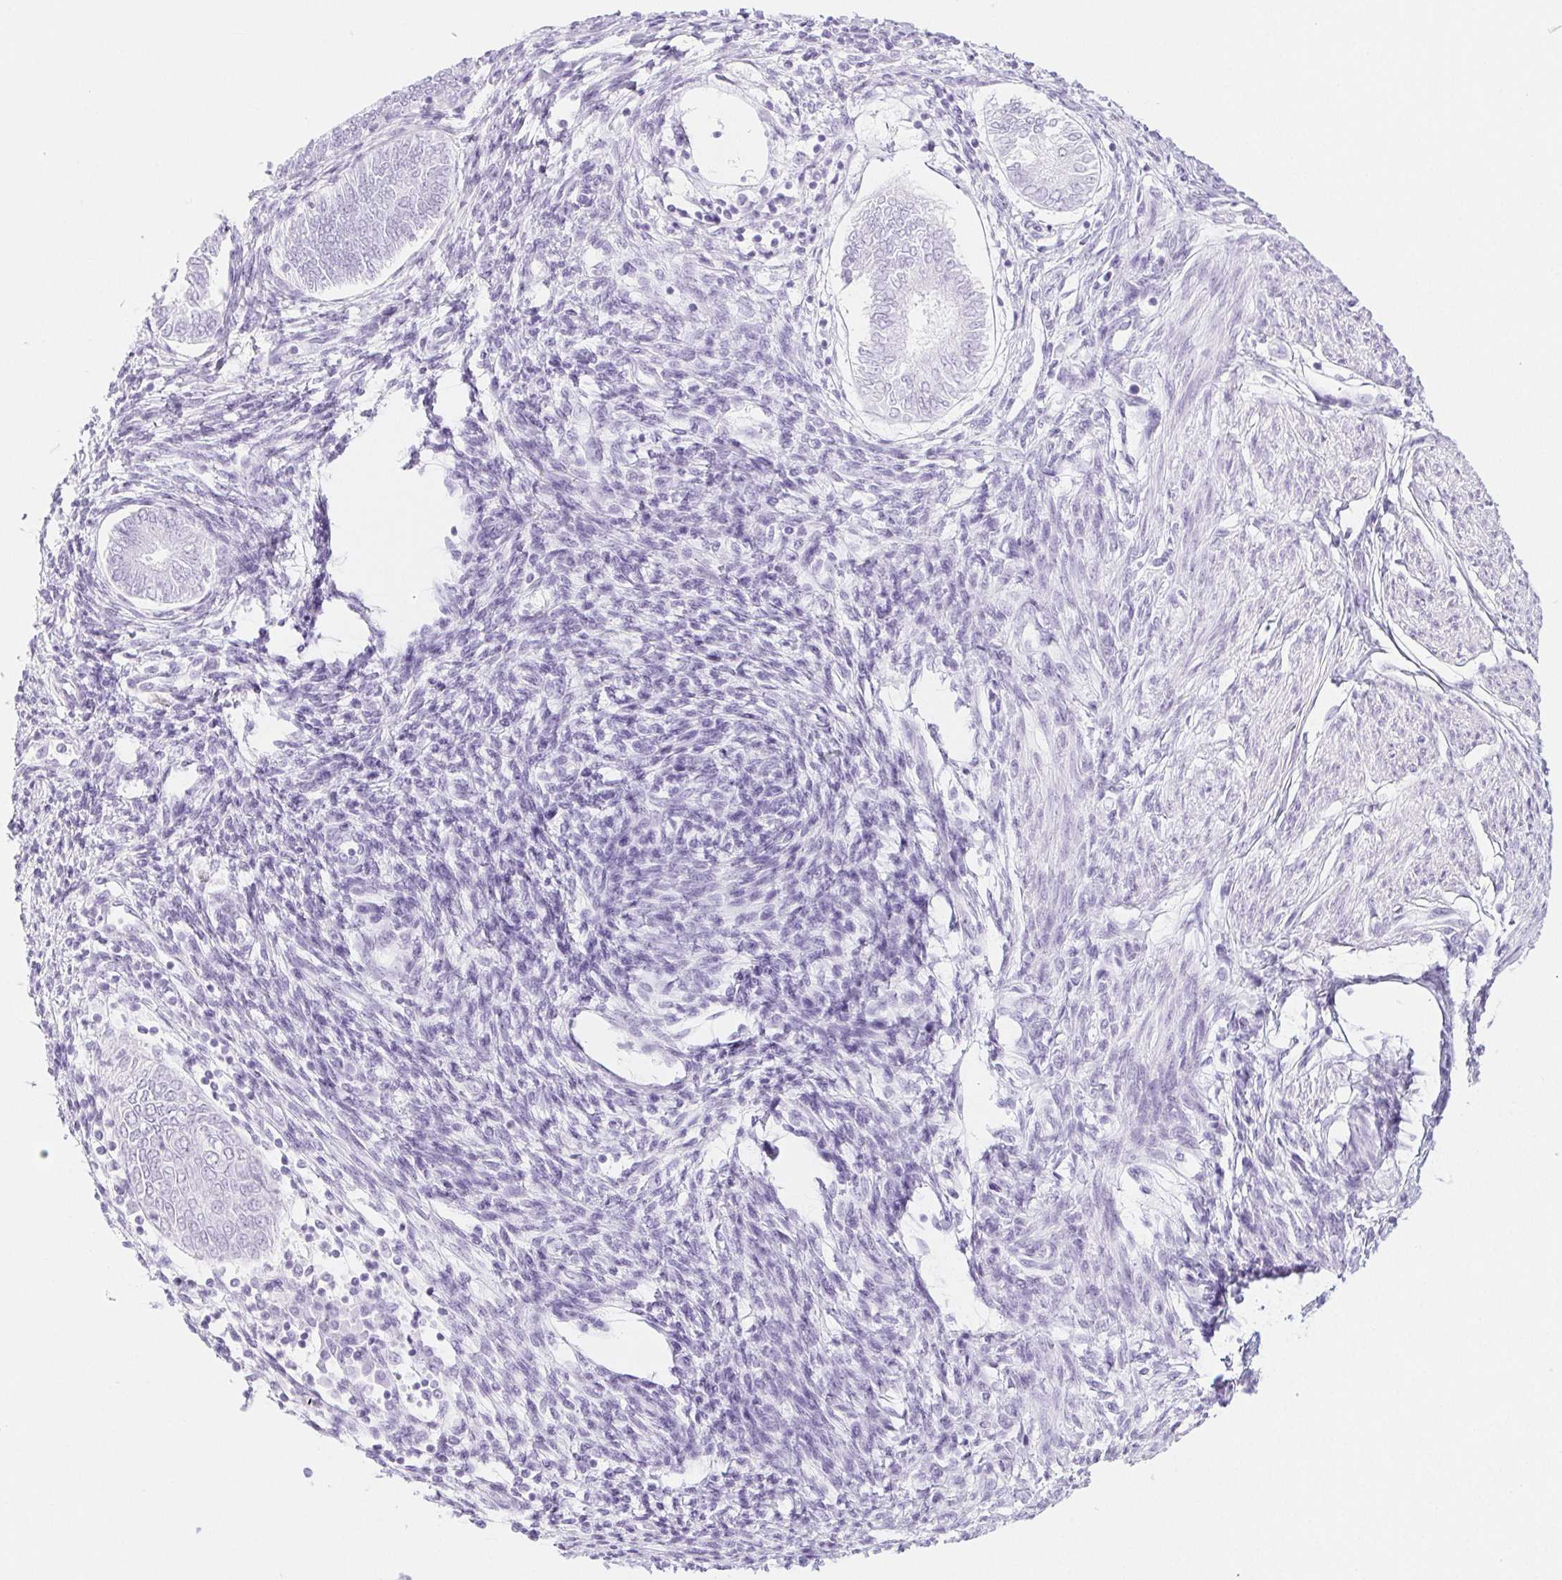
{"staining": {"intensity": "negative", "quantity": "none", "location": "none"}, "tissue": "endometrial cancer", "cell_type": "Tumor cells", "image_type": "cancer", "snomed": [{"axis": "morphology", "description": "Adenocarcinoma, NOS"}, {"axis": "topography", "description": "Endometrium"}], "caption": "Immunohistochemical staining of human adenocarcinoma (endometrial) reveals no significant expression in tumor cells.", "gene": "PI3", "patient": {"sex": "female", "age": 68}}